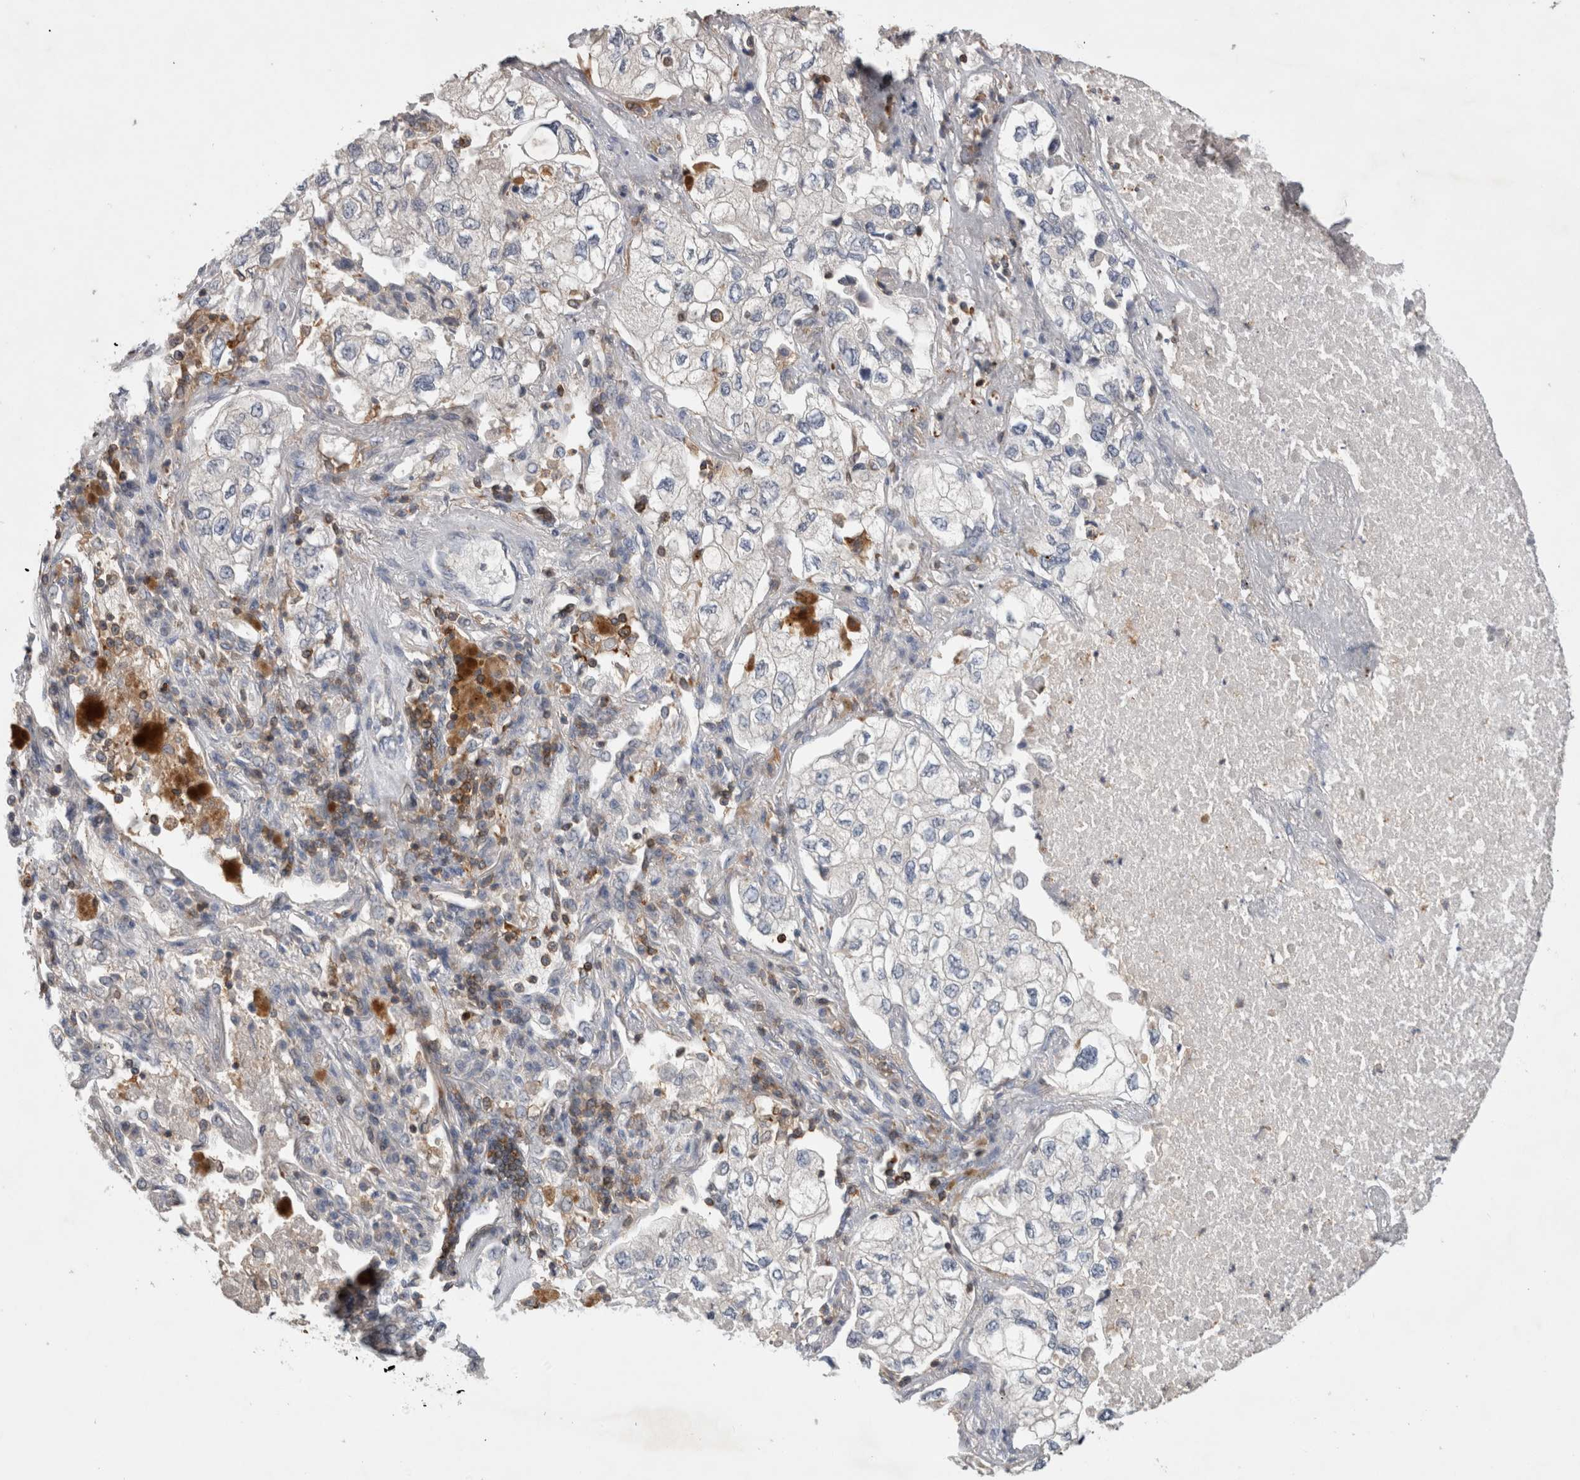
{"staining": {"intensity": "negative", "quantity": "none", "location": "none"}, "tissue": "lung cancer", "cell_type": "Tumor cells", "image_type": "cancer", "snomed": [{"axis": "morphology", "description": "Adenocarcinoma, NOS"}, {"axis": "topography", "description": "Lung"}], "caption": "Tumor cells are negative for protein expression in human lung cancer (adenocarcinoma). Brightfield microscopy of immunohistochemistry stained with DAB (3,3'-diaminobenzidine) (brown) and hematoxylin (blue), captured at high magnification.", "gene": "GFRA2", "patient": {"sex": "male", "age": 63}}